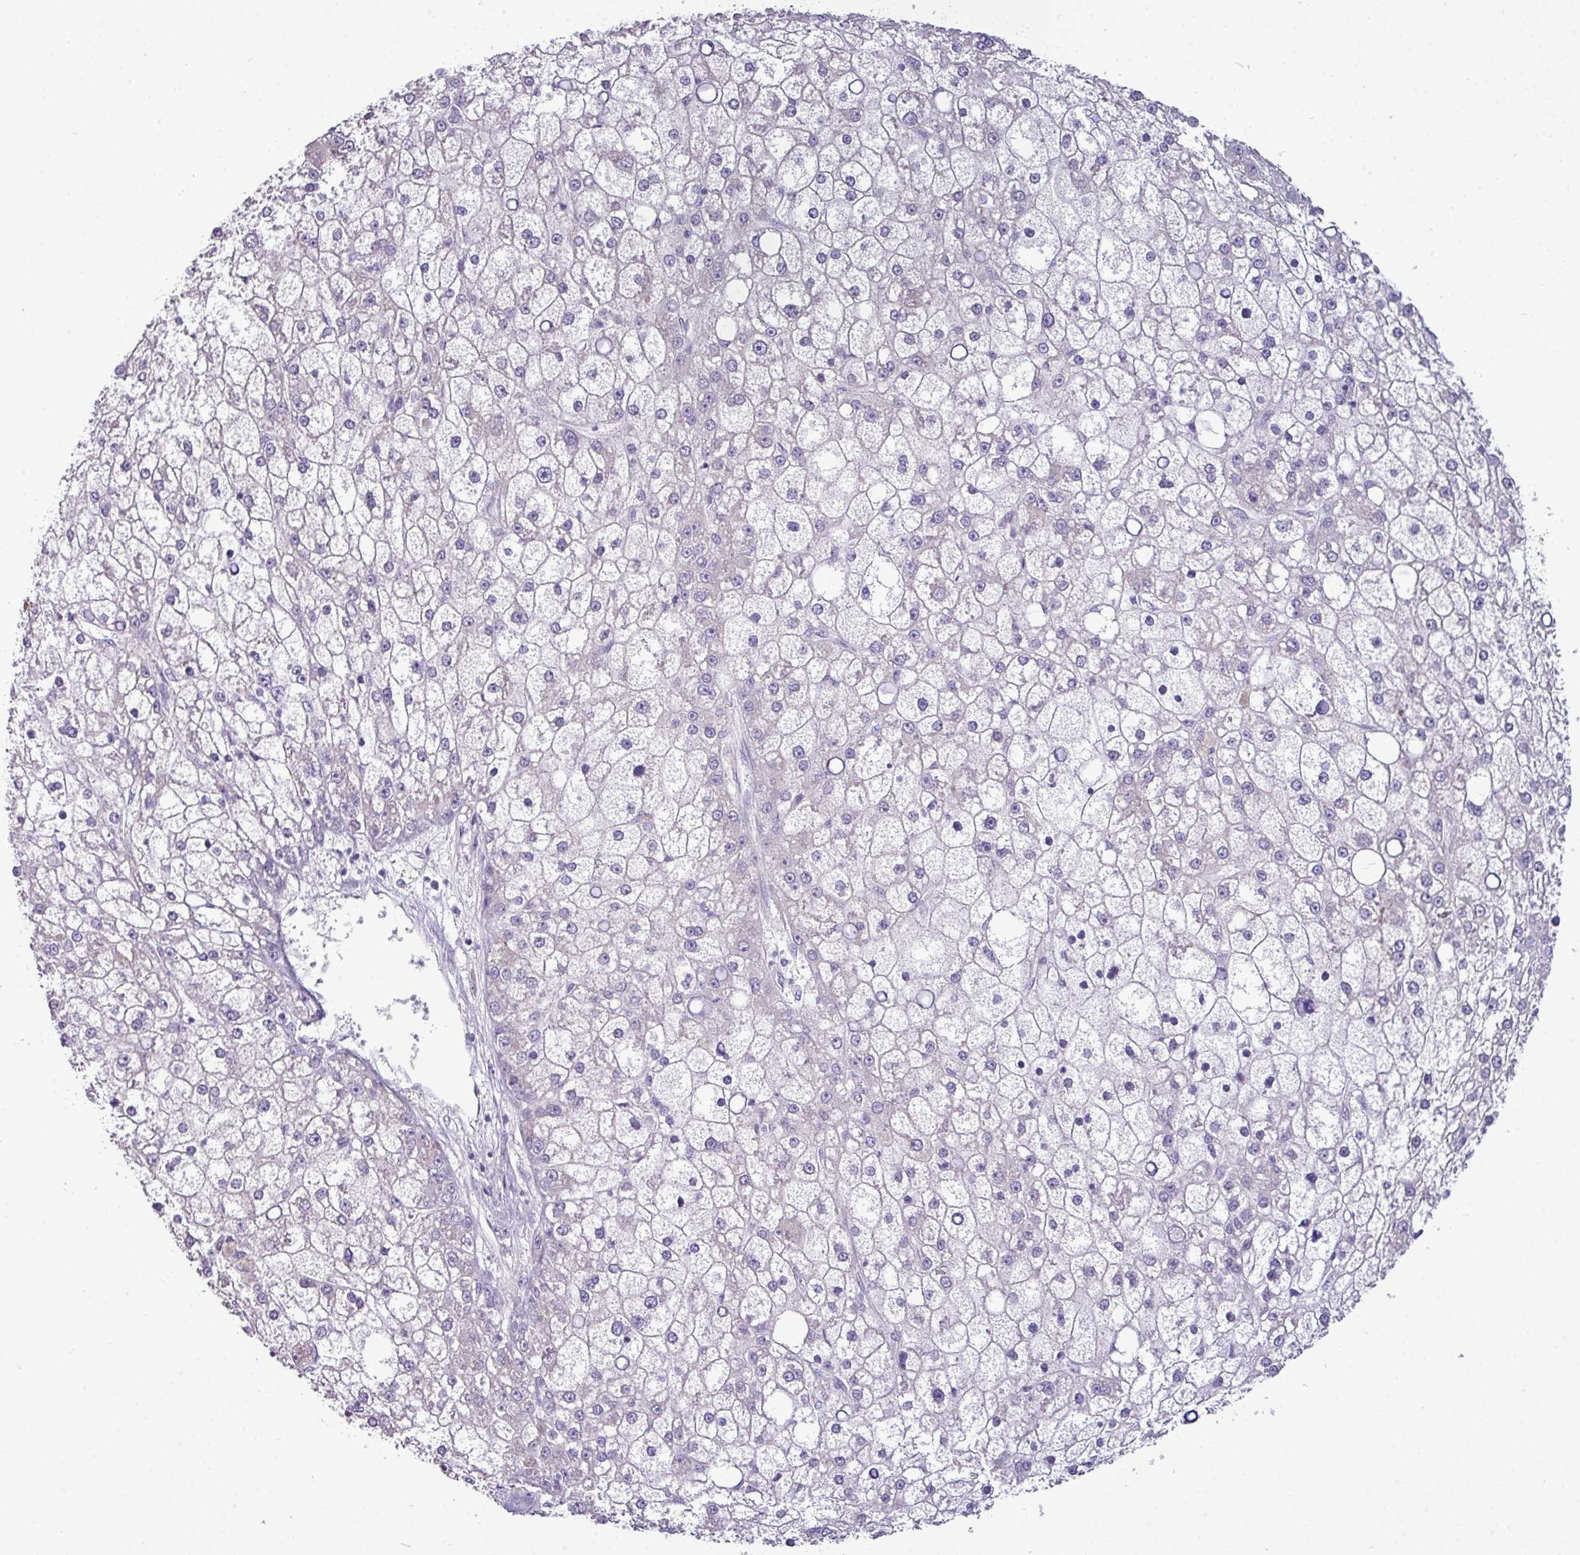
{"staining": {"intensity": "negative", "quantity": "none", "location": "none"}, "tissue": "liver cancer", "cell_type": "Tumor cells", "image_type": "cancer", "snomed": [{"axis": "morphology", "description": "Carcinoma, Hepatocellular, NOS"}, {"axis": "topography", "description": "Liver"}], "caption": "This is an IHC image of human hepatocellular carcinoma (liver). There is no expression in tumor cells.", "gene": "AGAP5", "patient": {"sex": "male", "age": 67}}